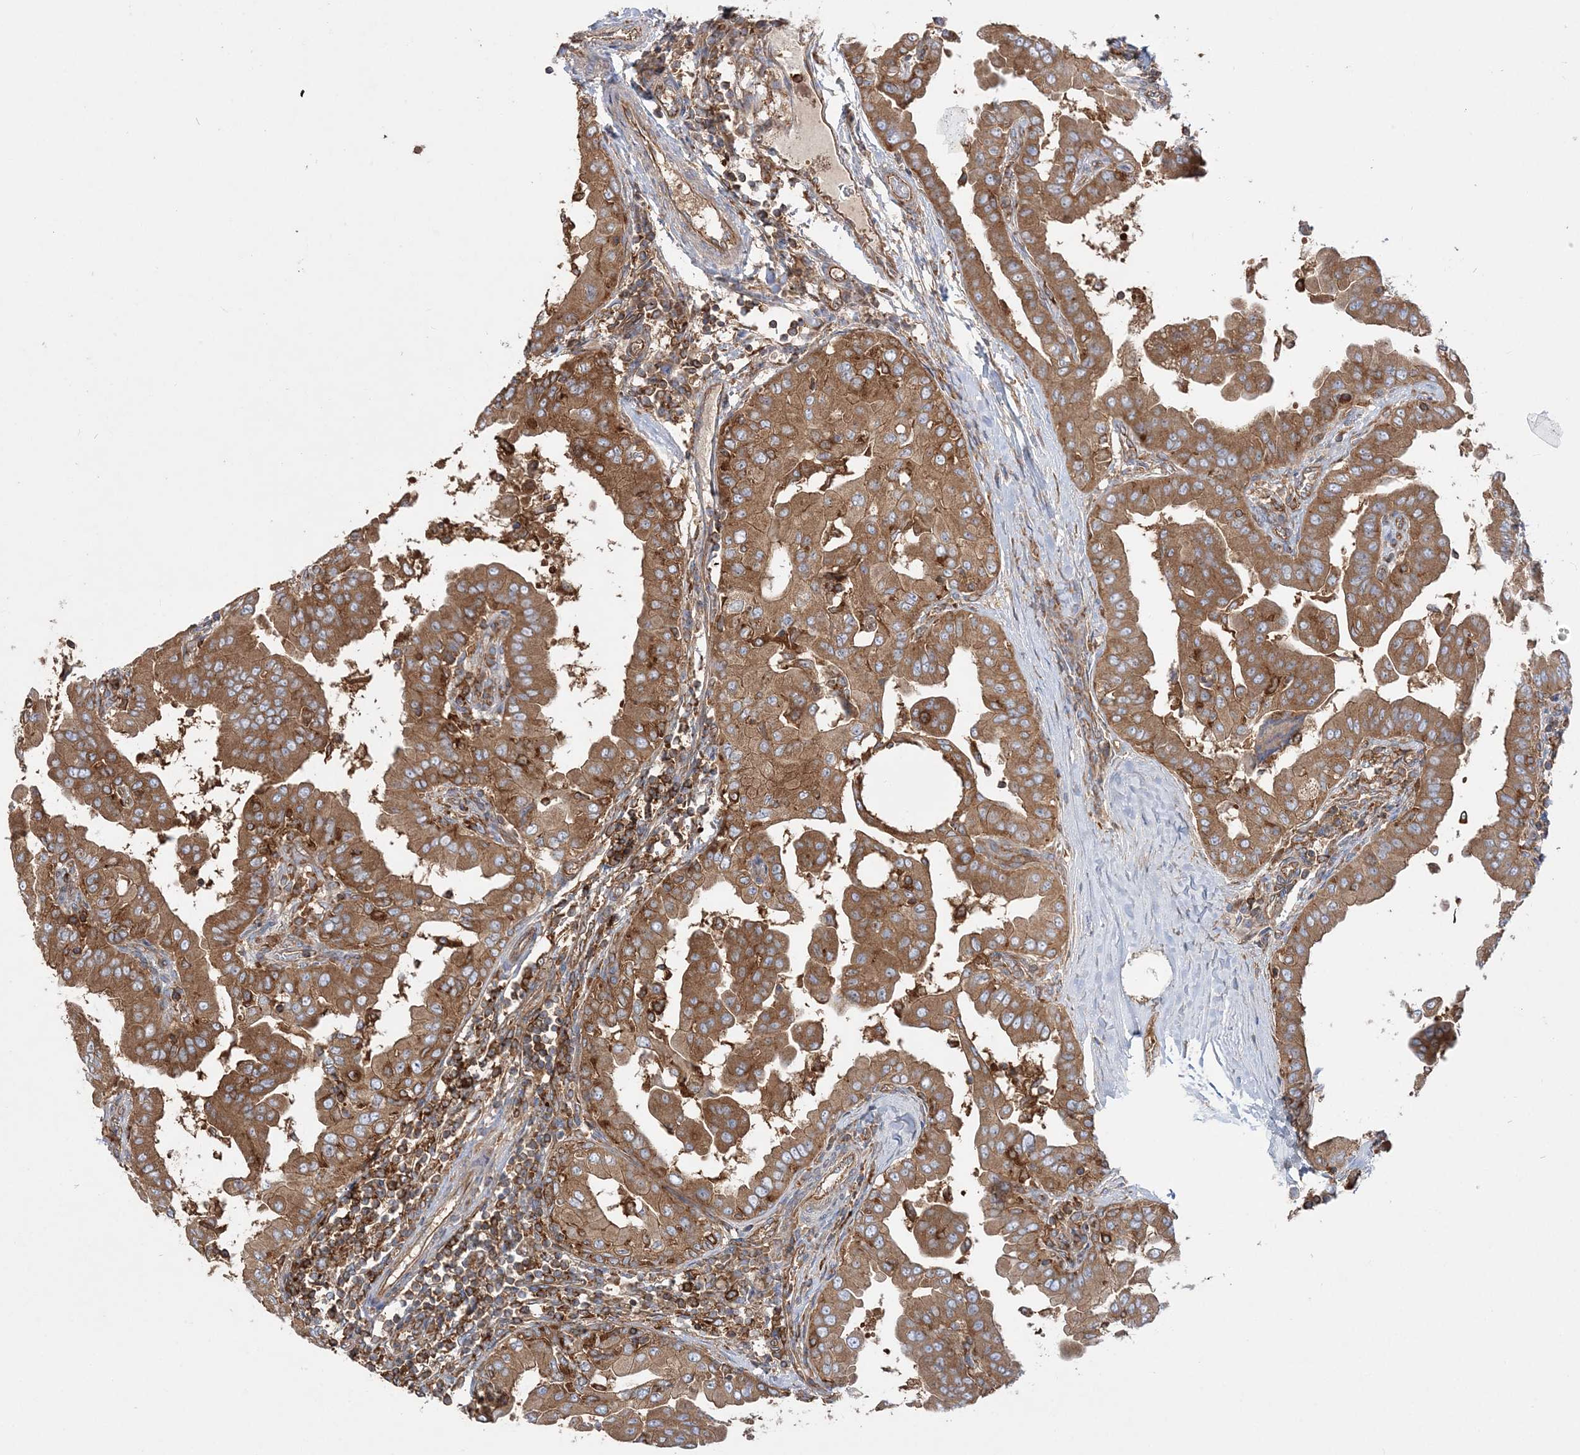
{"staining": {"intensity": "strong", "quantity": ">75%", "location": "cytoplasmic/membranous"}, "tissue": "thyroid cancer", "cell_type": "Tumor cells", "image_type": "cancer", "snomed": [{"axis": "morphology", "description": "Papillary adenocarcinoma, NOS"}, {"axis": "topography", "description": "Thyroid gland"}], "caption": "A high-resolution micrograph shows immunohistochemistry staining of thyroid cancer, which demonstrates strong cytoplasmic/membranous expression in approximately >75% of tumor cells. Using DAB (brown) and hematoxylin (blue) stains, captured at high magnification using brightfield microscopy.", "gene": "TBC1D5", "patient": {"sex": "male", "age": 33}}